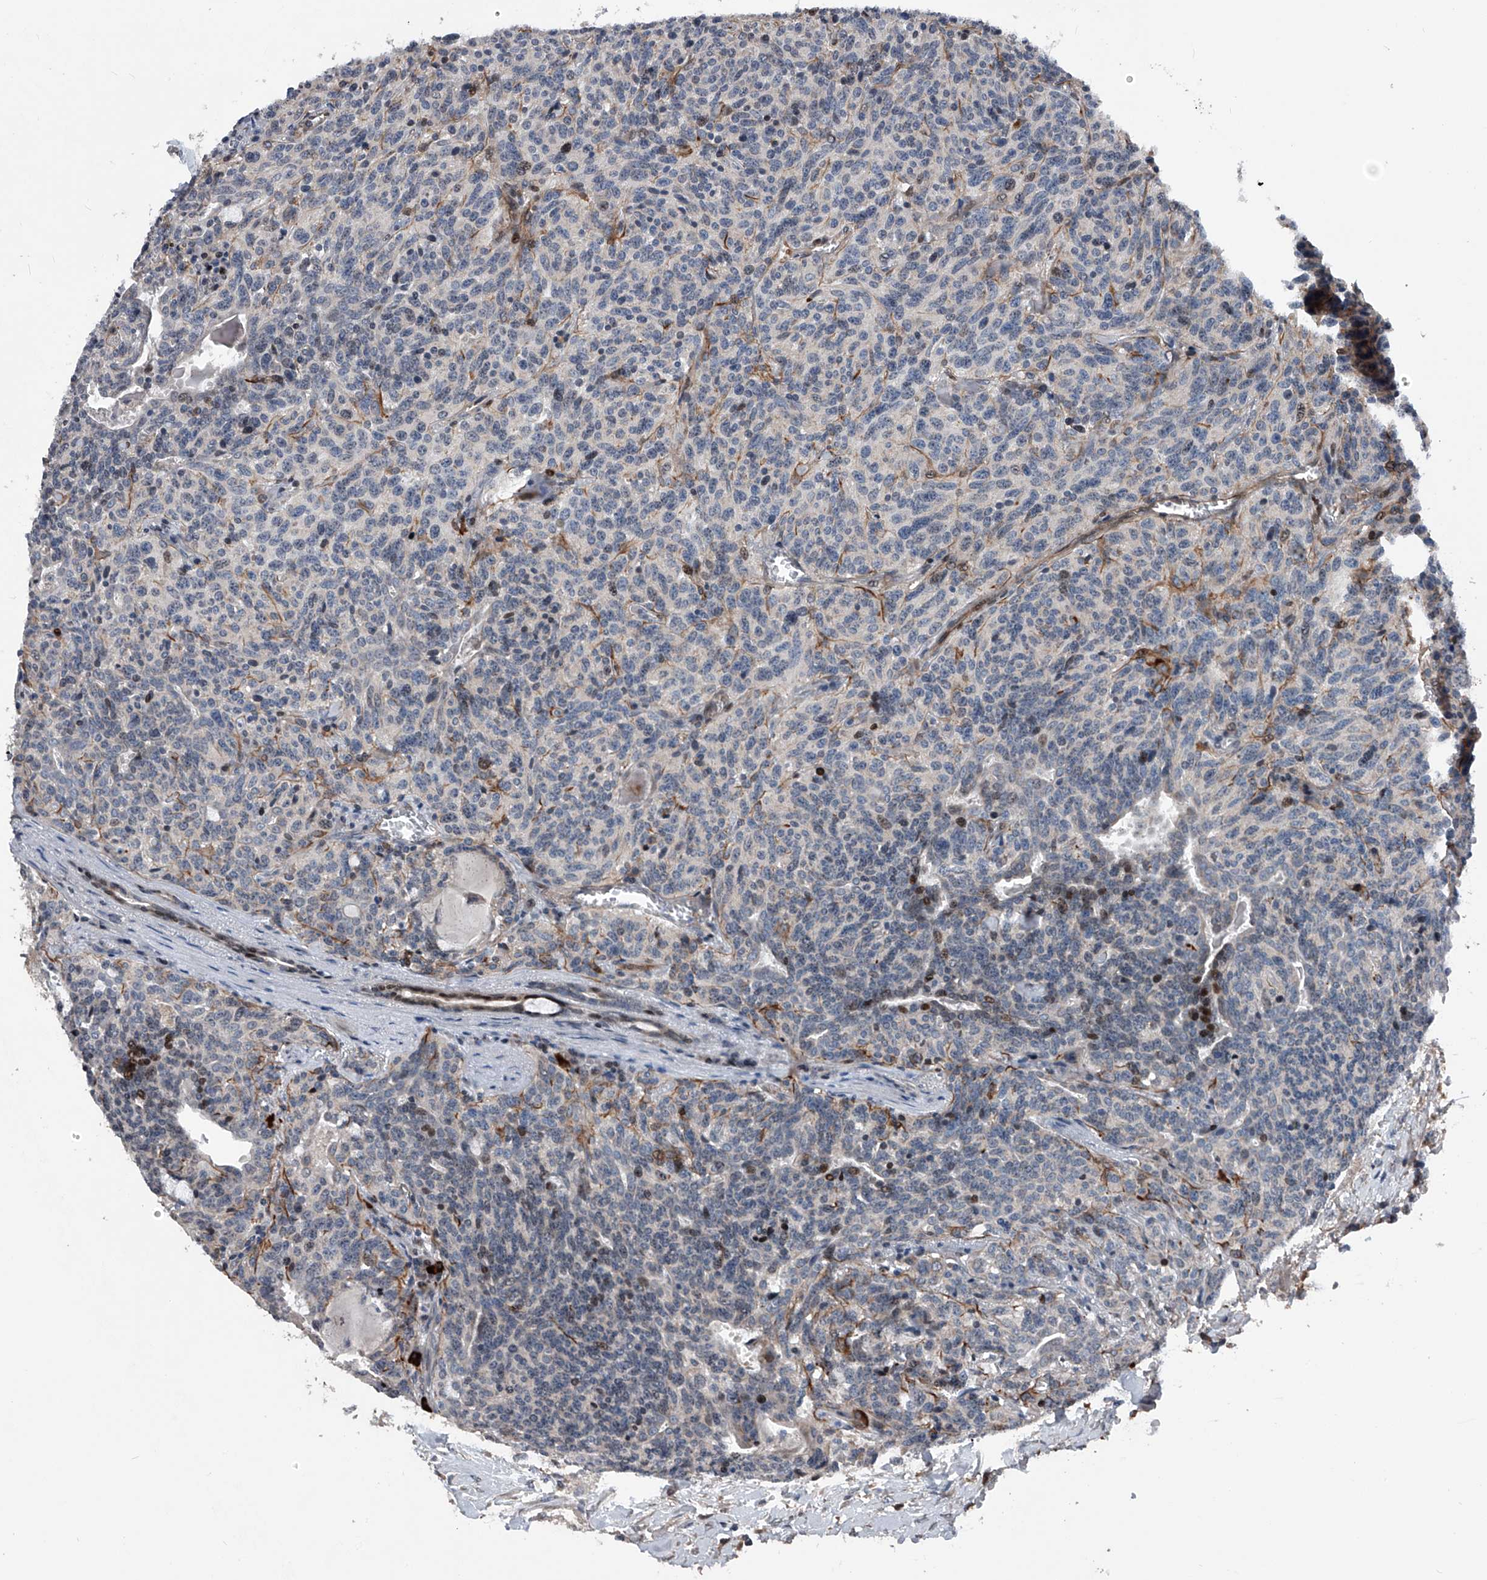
{"staining": {"intensity": "weak", "quantity": "<25%", "location": "cytoplasmic/membranous"}, "tissue": "carcinoid", "cell_type": "Tumor cells", "image_type": "cancer", "snomed": [{"axis": "morphology", "description": "Carcinoid, malignant, NOS"}, {"axis": "topography", "description": "Lung"}], "caption": "IHC photomicrograph of human carcinoid stained for a protein (brown), which demonstrates no staining in tumor cells.", "gene": "DST", "patient": {"sex": "female", "age": 46}}